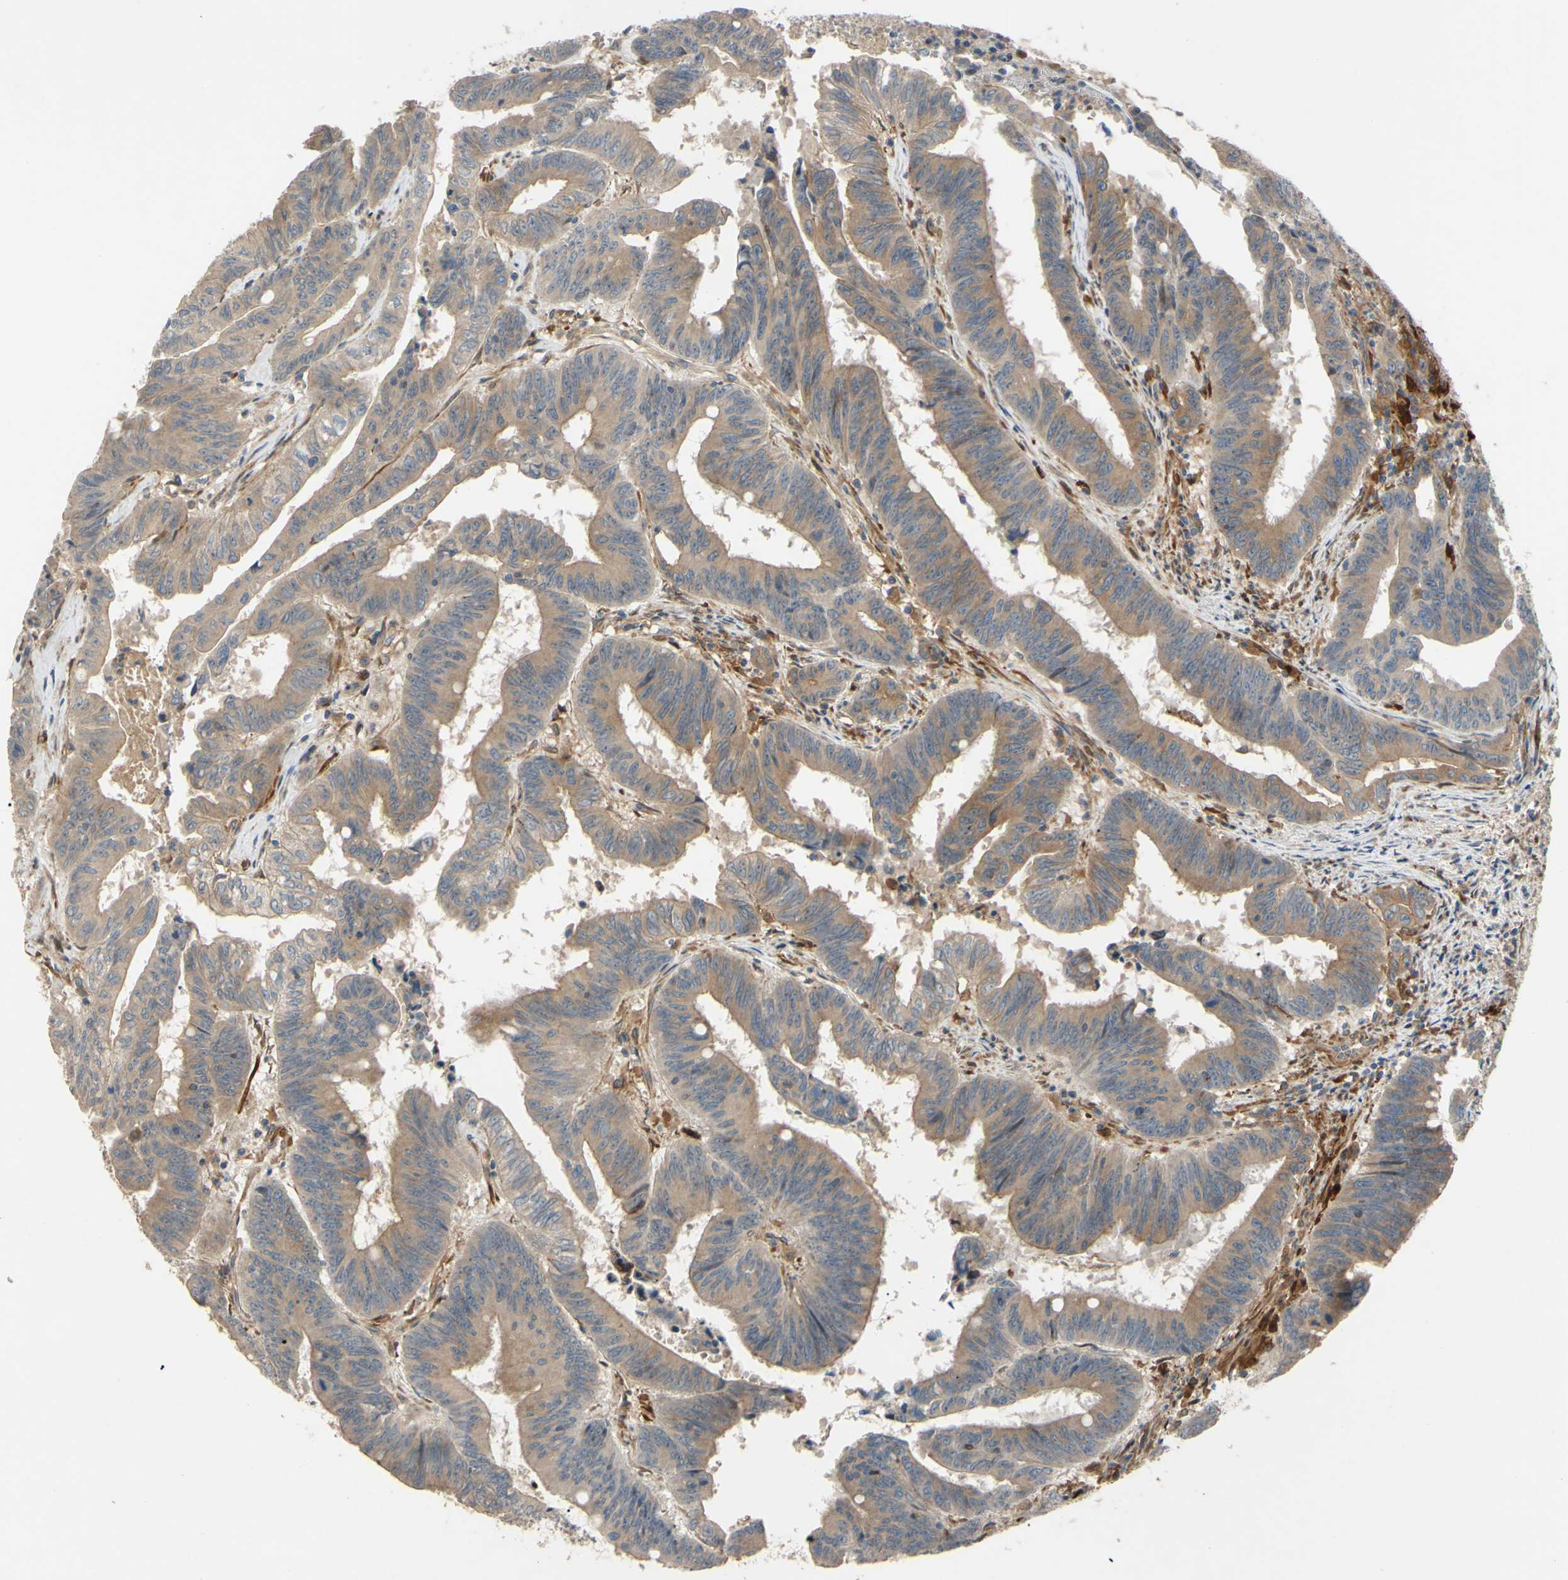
{"staining": {"intensity": "moderate", "quantity": ">75%", "location": "cytoplasmic/membranous"}, "tissue": "colorectal cancer", "cell_type": "Tumor cells", "image_type": "cancer", "snomed": [{"axis": "morphology", "description": "Adenocarcinoma, NOS"}, {"axis": "topography", "description": "Colon"}], "caption": "DAB (3,3'-diaminobenzidine) immunohistochemical staining of colorectal cancer (adenocarcinoma) exhibits moderate cytoplasmic/membranous protein staining in about >75% of tumor cells.", "gene": "SPTLC1", "patient": {"sex": "male", "age": 45}}